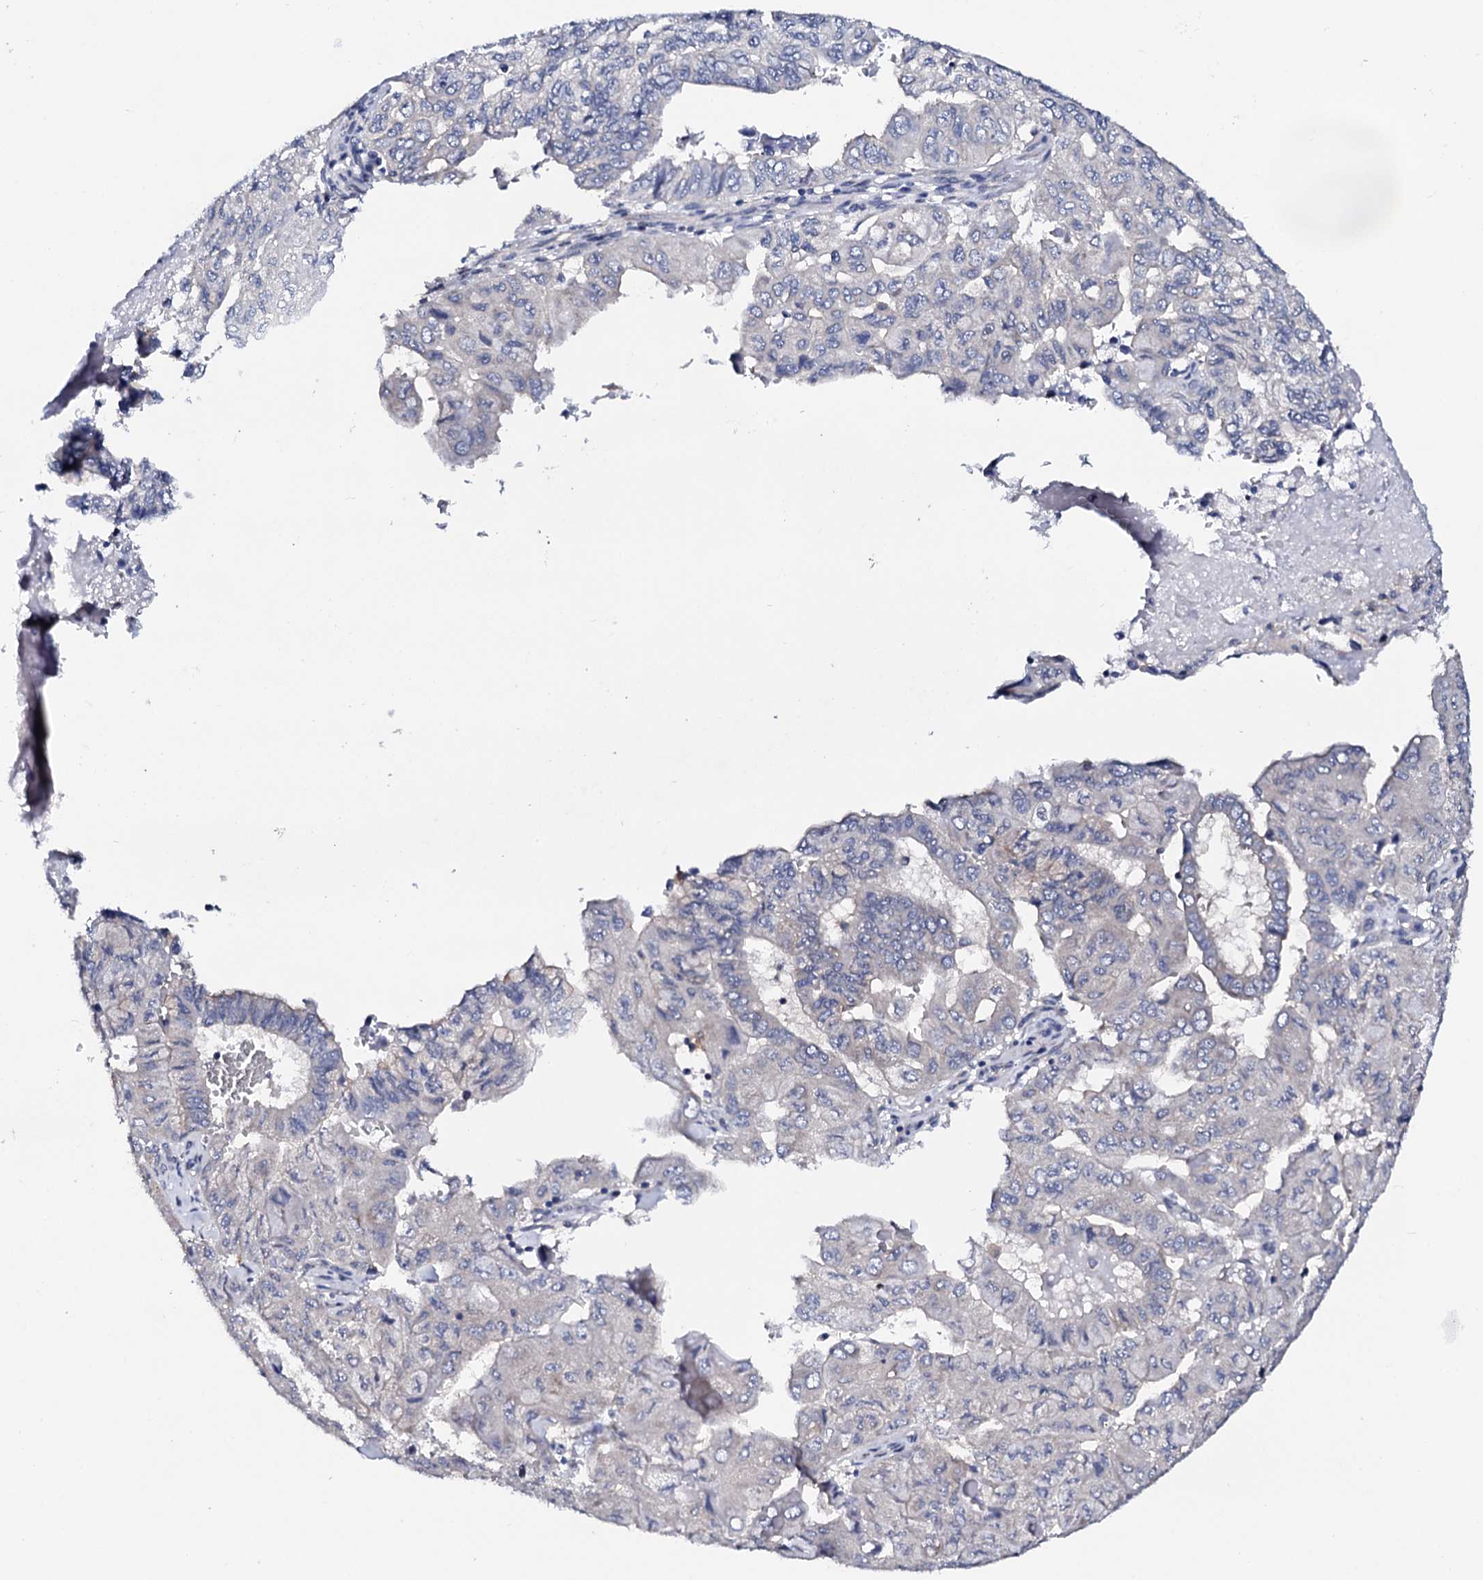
{"staining": {"intensity": "negative", "quantity": "none", "location": "none"}, "tissue": "pancreatic cancer", "cell_type": "Tumor cells", "image_type": "cancer", "snomed": [{"axis": "morphology", "description": "Adenocarcinoma, NOS"}, {"axis": "topography", "description": "Pancreas"}], "caption": "High magnification brightfield microscopy of adenocarcinoma (pancreatic) stained with DAB (brown) and counterstained with hematoxylin (blue): tumor cells show no significant expression. (Stains: DAB immunohistochemistry (IHC) with hematoxylin counter stain, Microscopy: brightfield microscopy at high magnification).", "gene": "NUP58", "patient": {"sex": "male", "age": 51}}